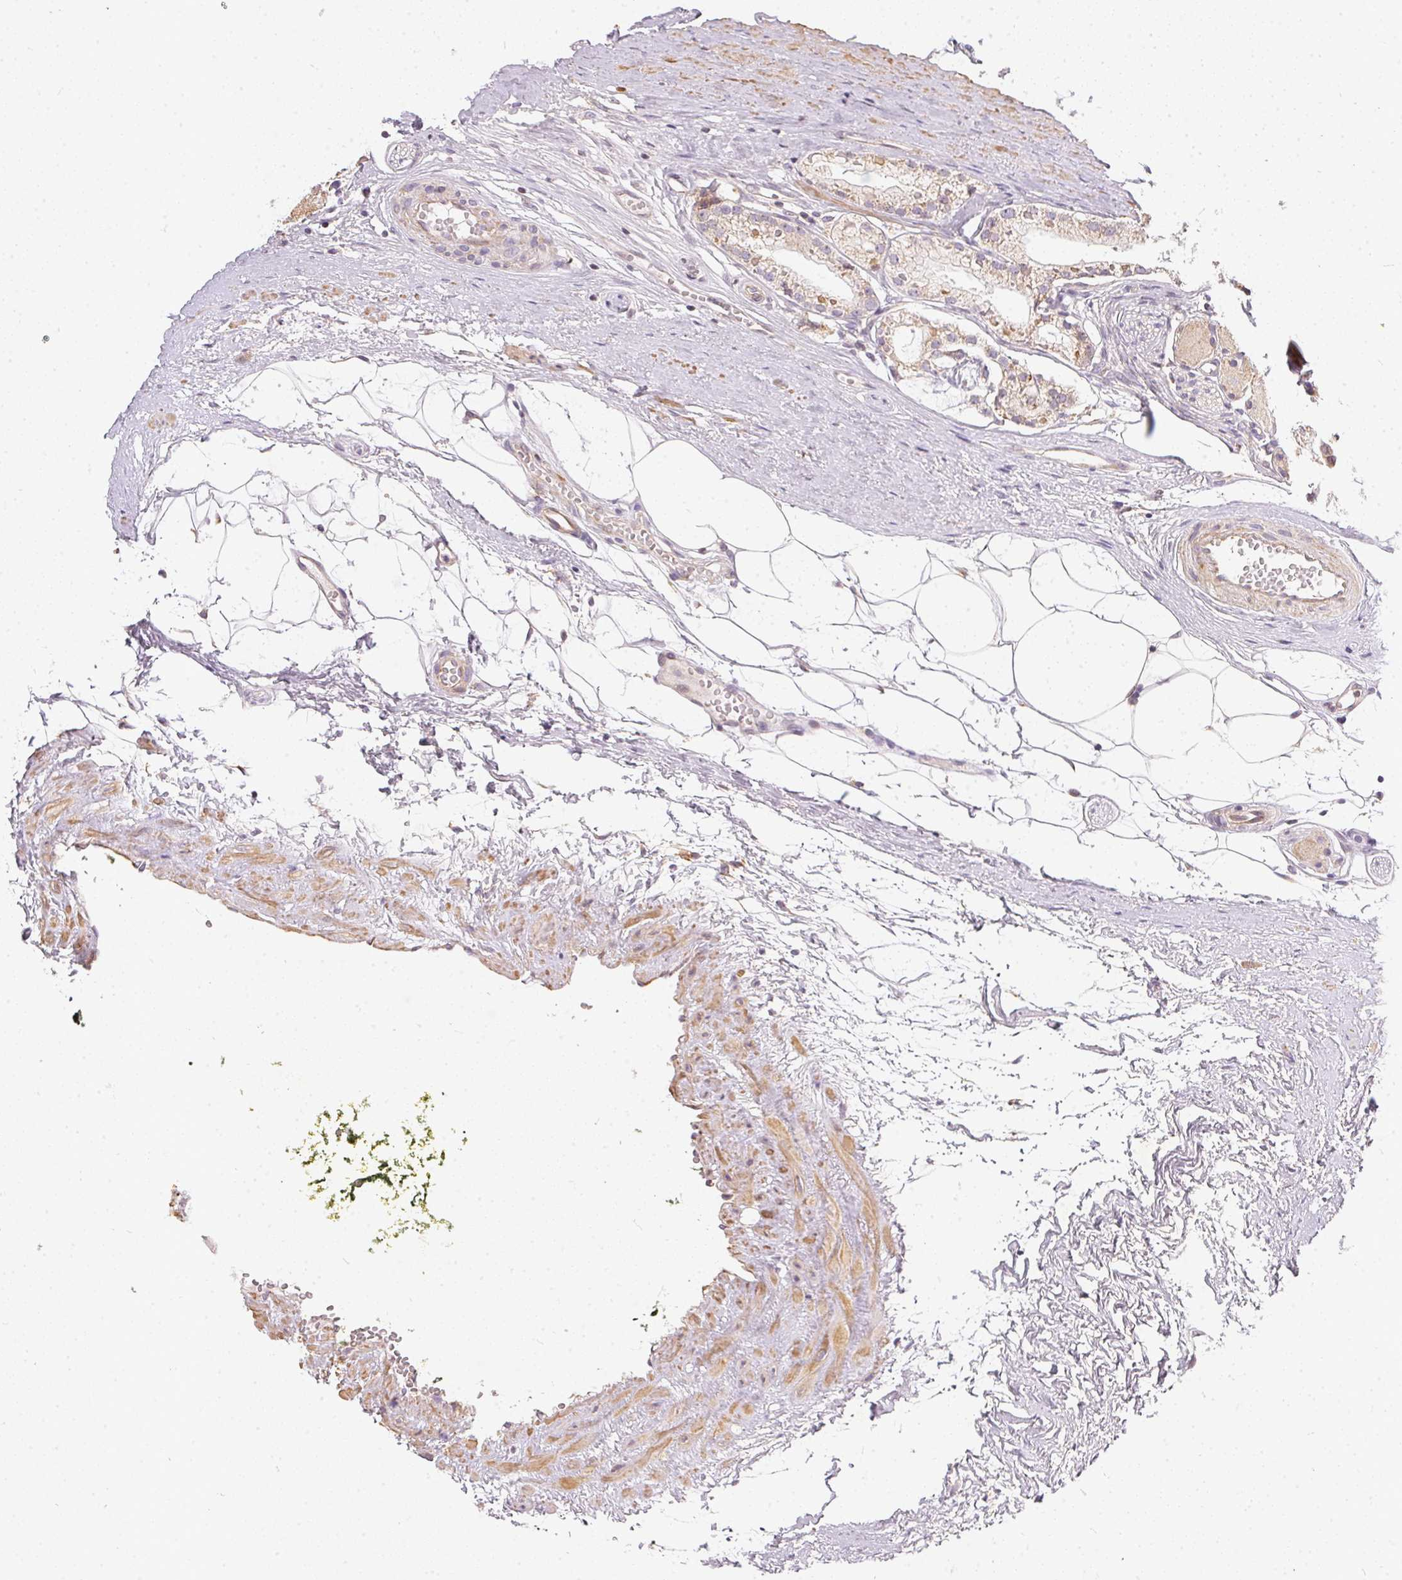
{"staining": {"intensity": "weak", "quantity": "<25%", "location": "cytoplasmic/membranous"}, "tissue": "prostate cancer", "cell_type": "Tumor cells", "image_type": "cancer", "snomed": [{"axis": "morphology", "description": "Adenocarcinoma, High grade"}, {"axis": "topography", "description": "Prostate"}], "caption": "Prostate cancer (adenocarcinoma (high-grade)) was stained to show a protein in brown. There is no significant expression in tumor cells.", "gene": "VWA5B2", "patient": {"sex": "male", "age": 71}}